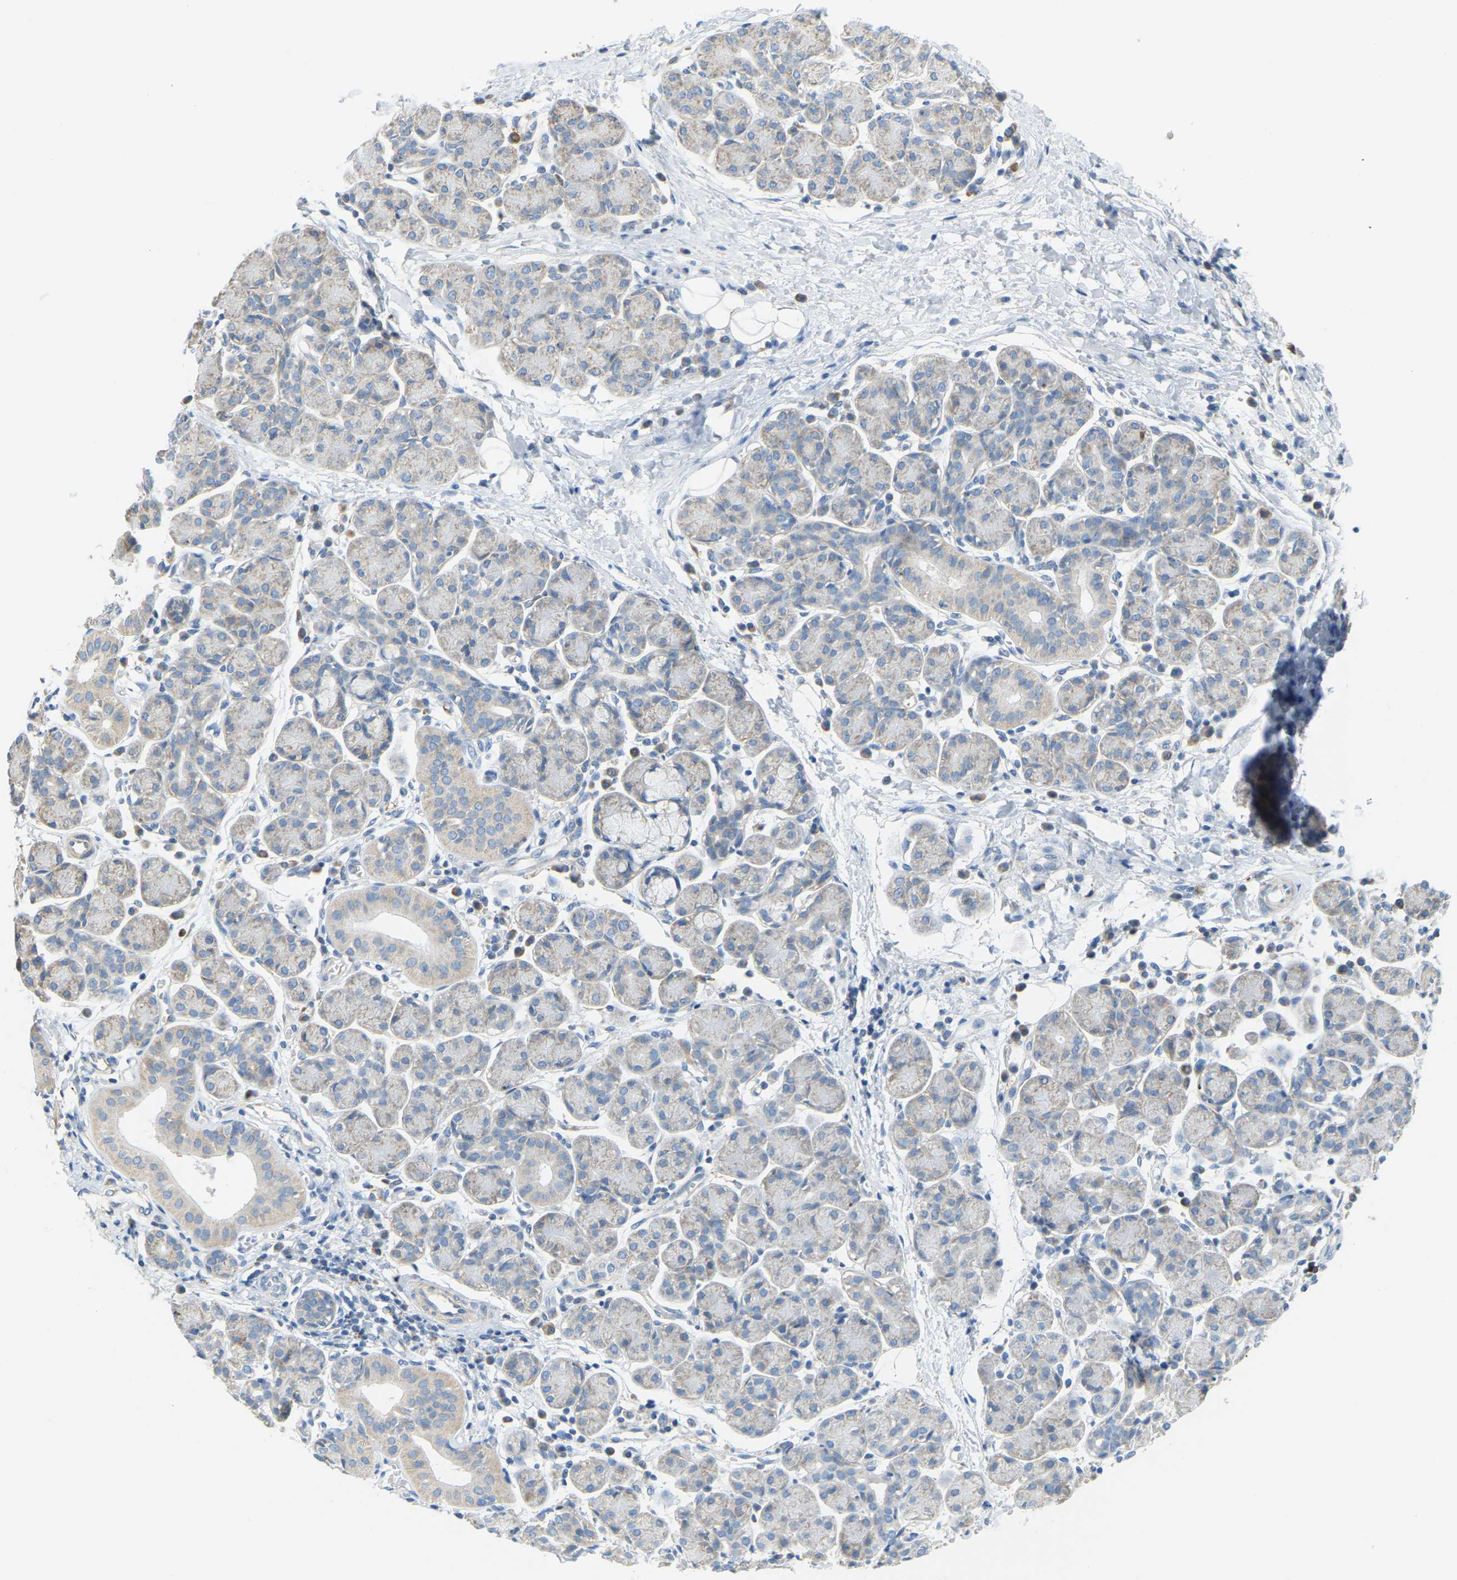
{"staining": {"intensity": "weak", "quantity": "<25%", "location": "cytoplasmic/membranous"}, "tissue": "salivary gland", "cell_type": "Glandular cells", "image_type": "normal", "snomed": [{"axis": "morphology", "description": "Normal tissue, NOS"}, {"axis": "morphology", "description": "Inflammation, NOS"}, {"axis": "topography", "description": "Lymph node"}, {"axis": "topography", "description": "Salivary gland"}], "caption": "Benign salivary gland was stained to show a protein in brown. There is no significant positivity in glandular cells.", "gene": "GDA", "patient": {"sex": "male", "age": 3}}